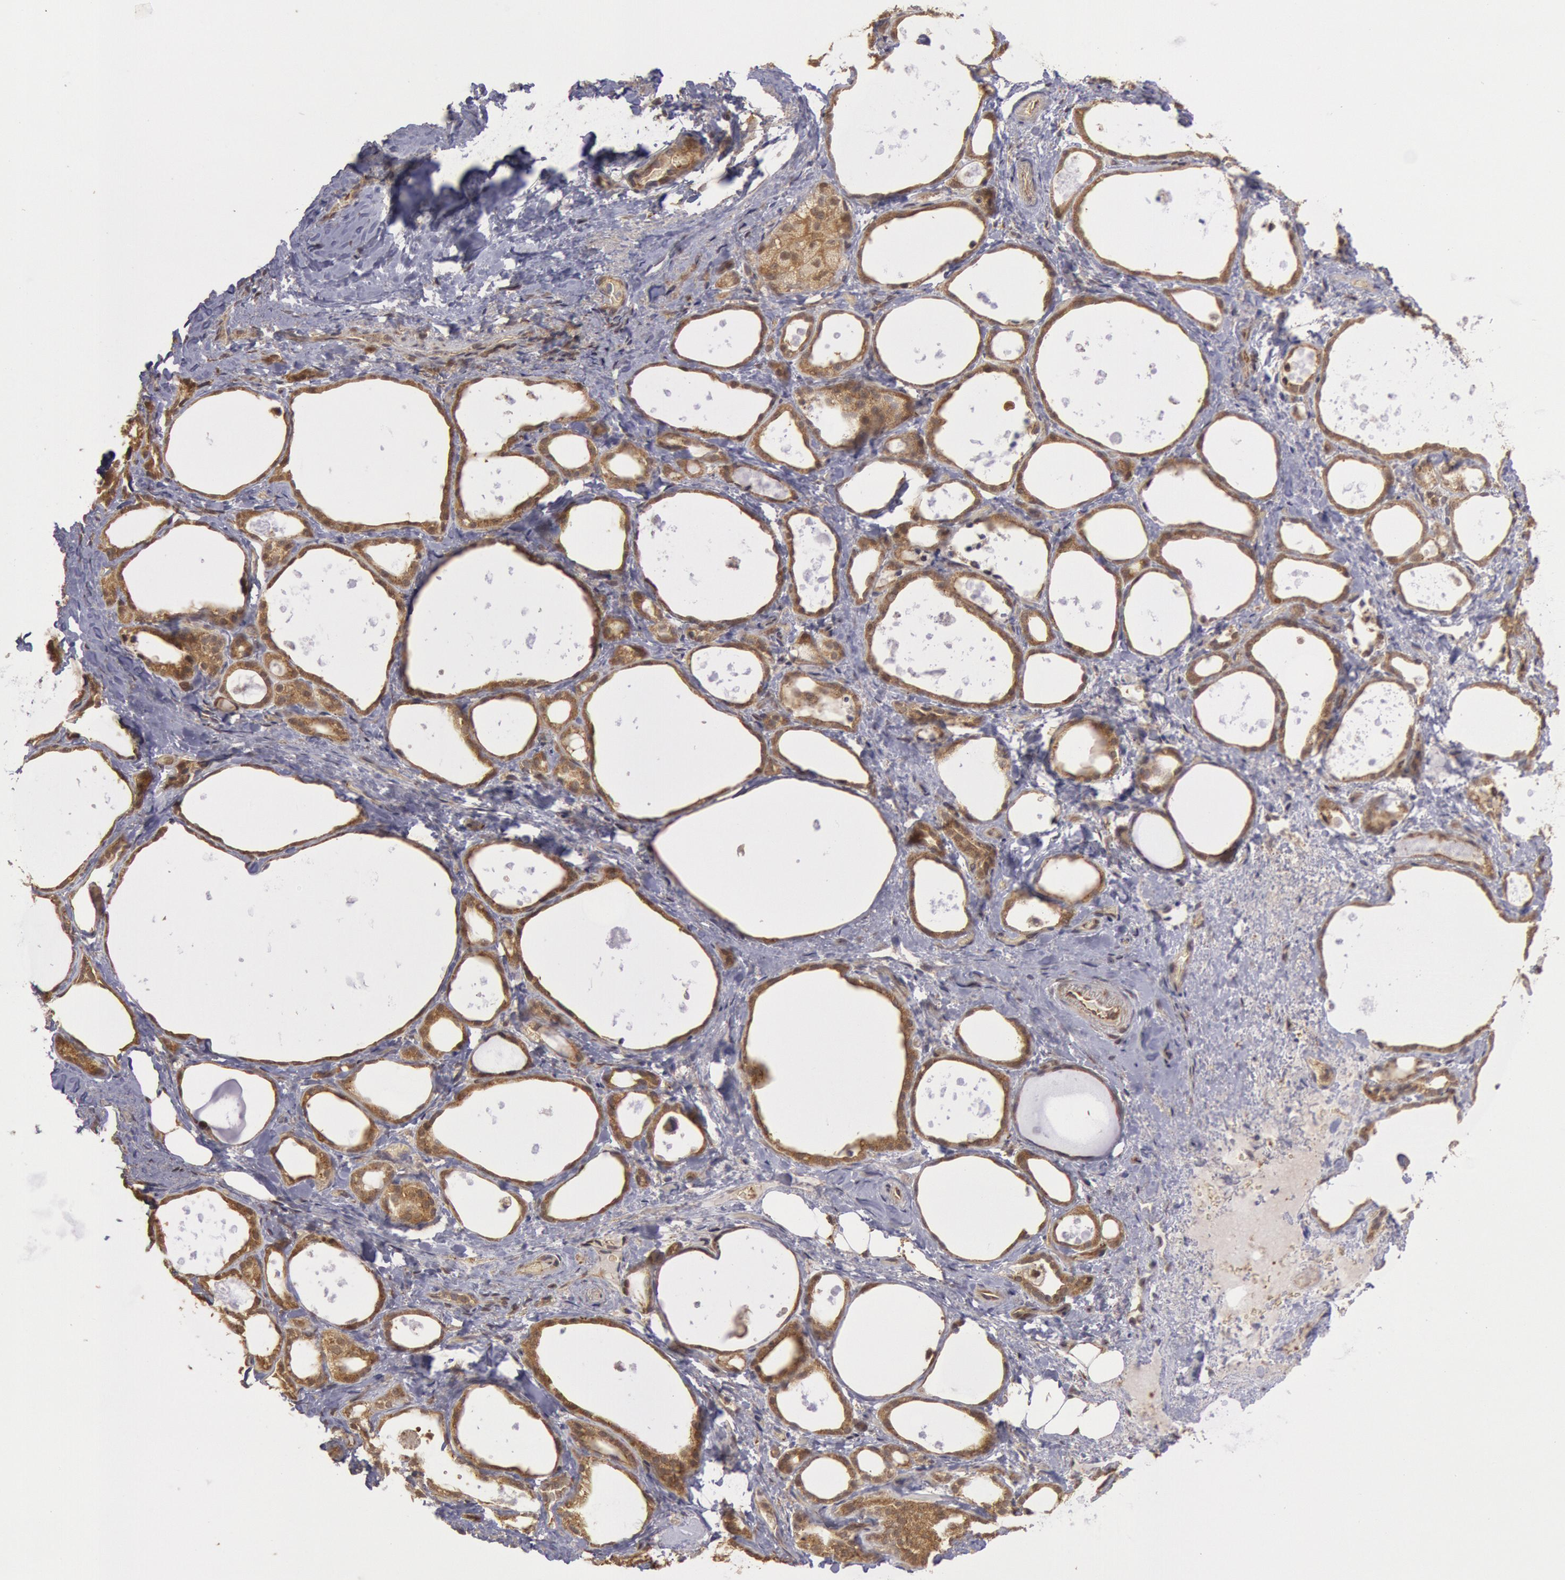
{"staining": {"intensity": "moderate", "quantity": ">75%", "location": "cytoplasmic/membranous"}, "tissue": "thyroid gland", "cell_type": "Glandular cells", "image_type": "normal", "snomed": [{"axis": "morphology", "description": "Normal tissue, NOS"}, {"axis": "topography", "description": "Thyroid gland"}], "caption": "Normal thyroid gland was stained to show a protein in brown. There is medium levels of moderate cytoplasmic/membranous staining in about >75% of glandular cells.", "gene": "USP14", "patient": {"sex": "female", "age": 75}}